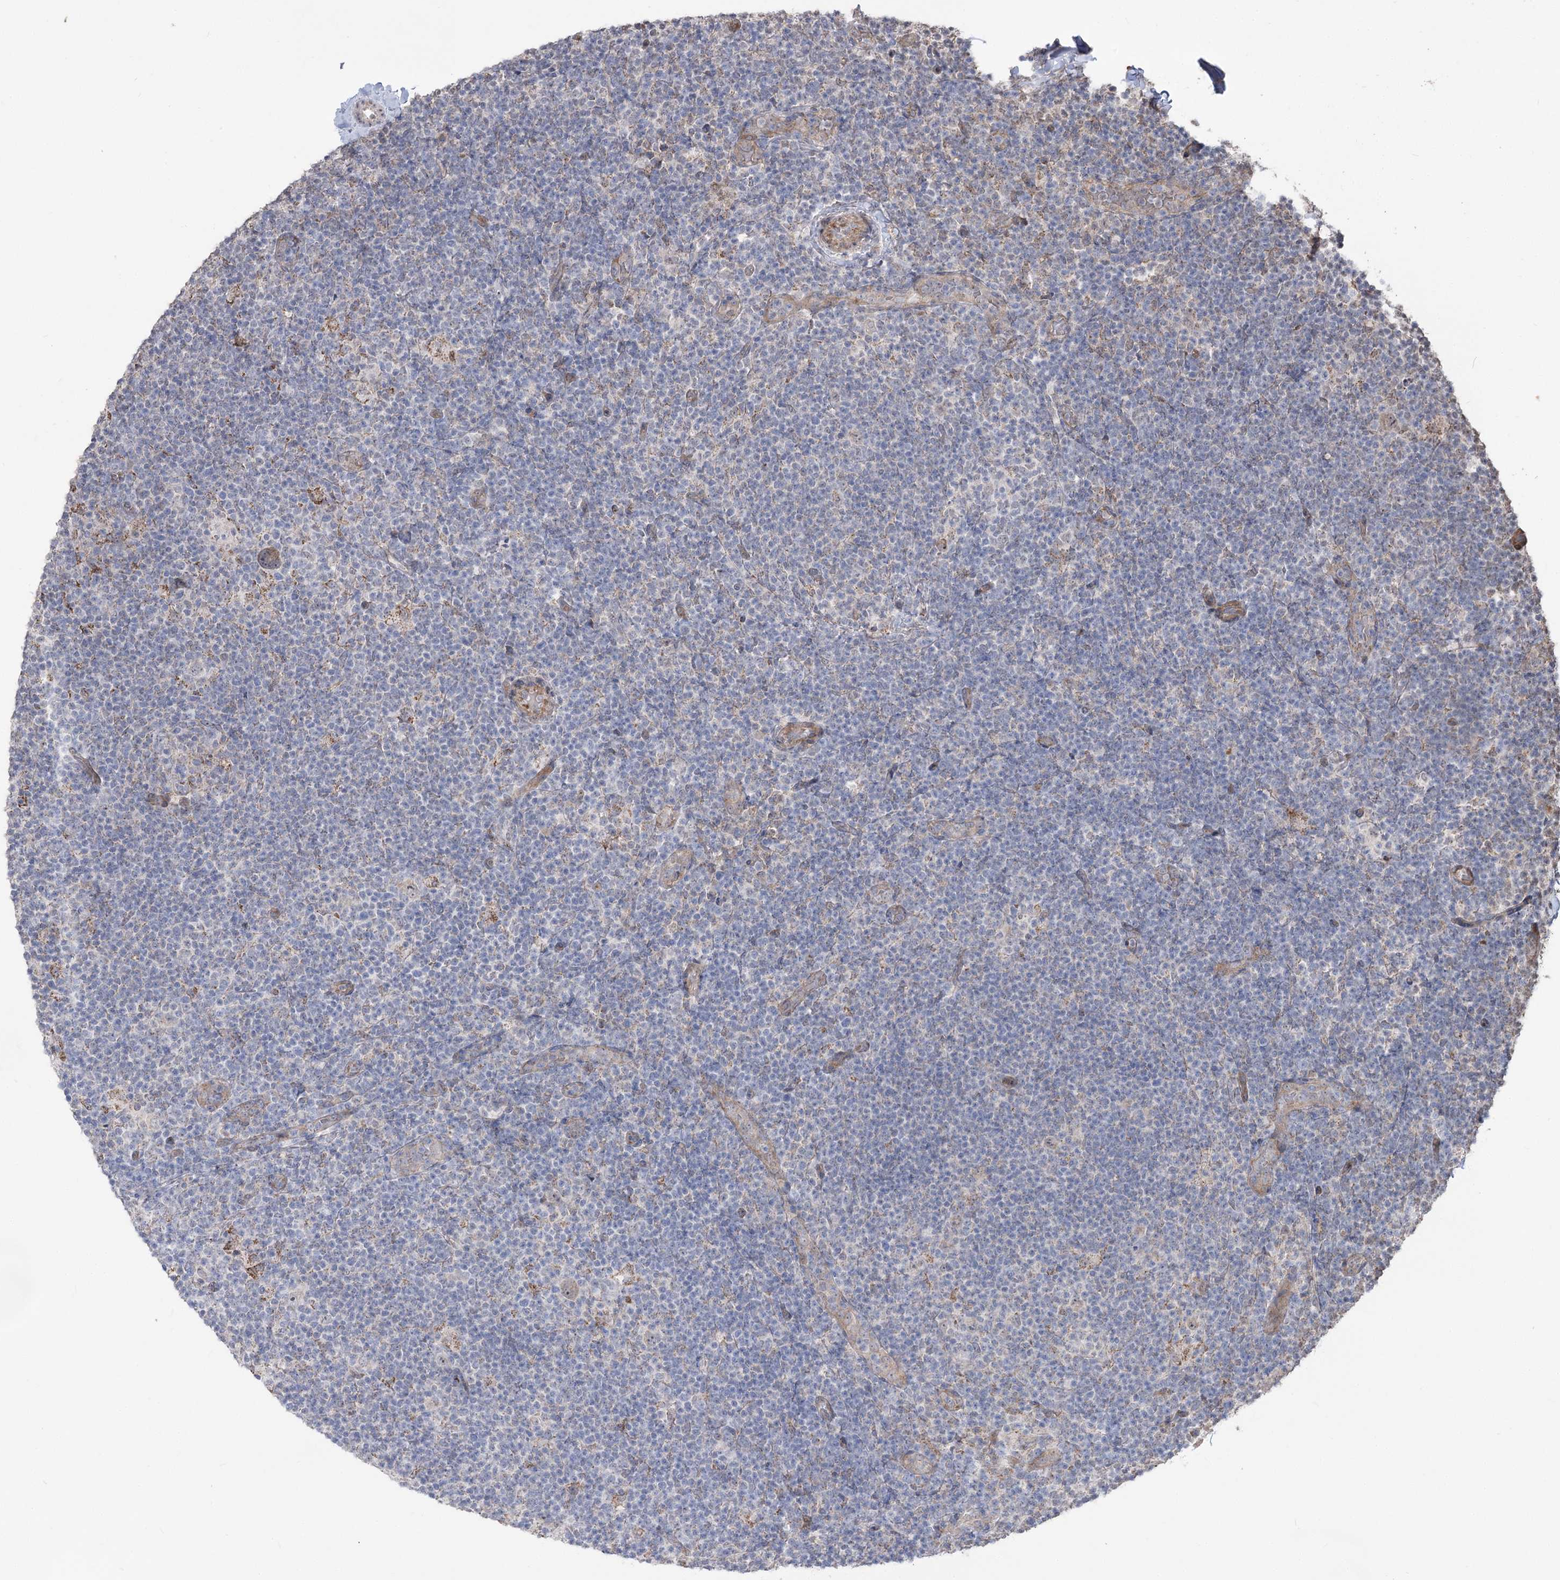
{"staining": {"intensity": "weak", "quantity": "25%-75%", "location": "cytoplasmic/membranous"}, "tissue": "lymphoma", "cell_type": "Tumor cells", "image_type": "cancer", "snomed": [{"axis": "morphology", "description": "Hodgkin's disease, NOS"}, {"axis": "topography", "description": "Lymph node"}], "caption": "The histopathology image reveals a brown stain indicating the presence of a protein in the cytoplasmic/membranous of tumor cells in Hodgkin's disease. The staining is performed using DAB brown chromogen to label protein expression. The nuclei are counter-stained blue using hematoxylin.", "gene": "ZSCAN23", "patient": {"sex": "female", "age": 57}}